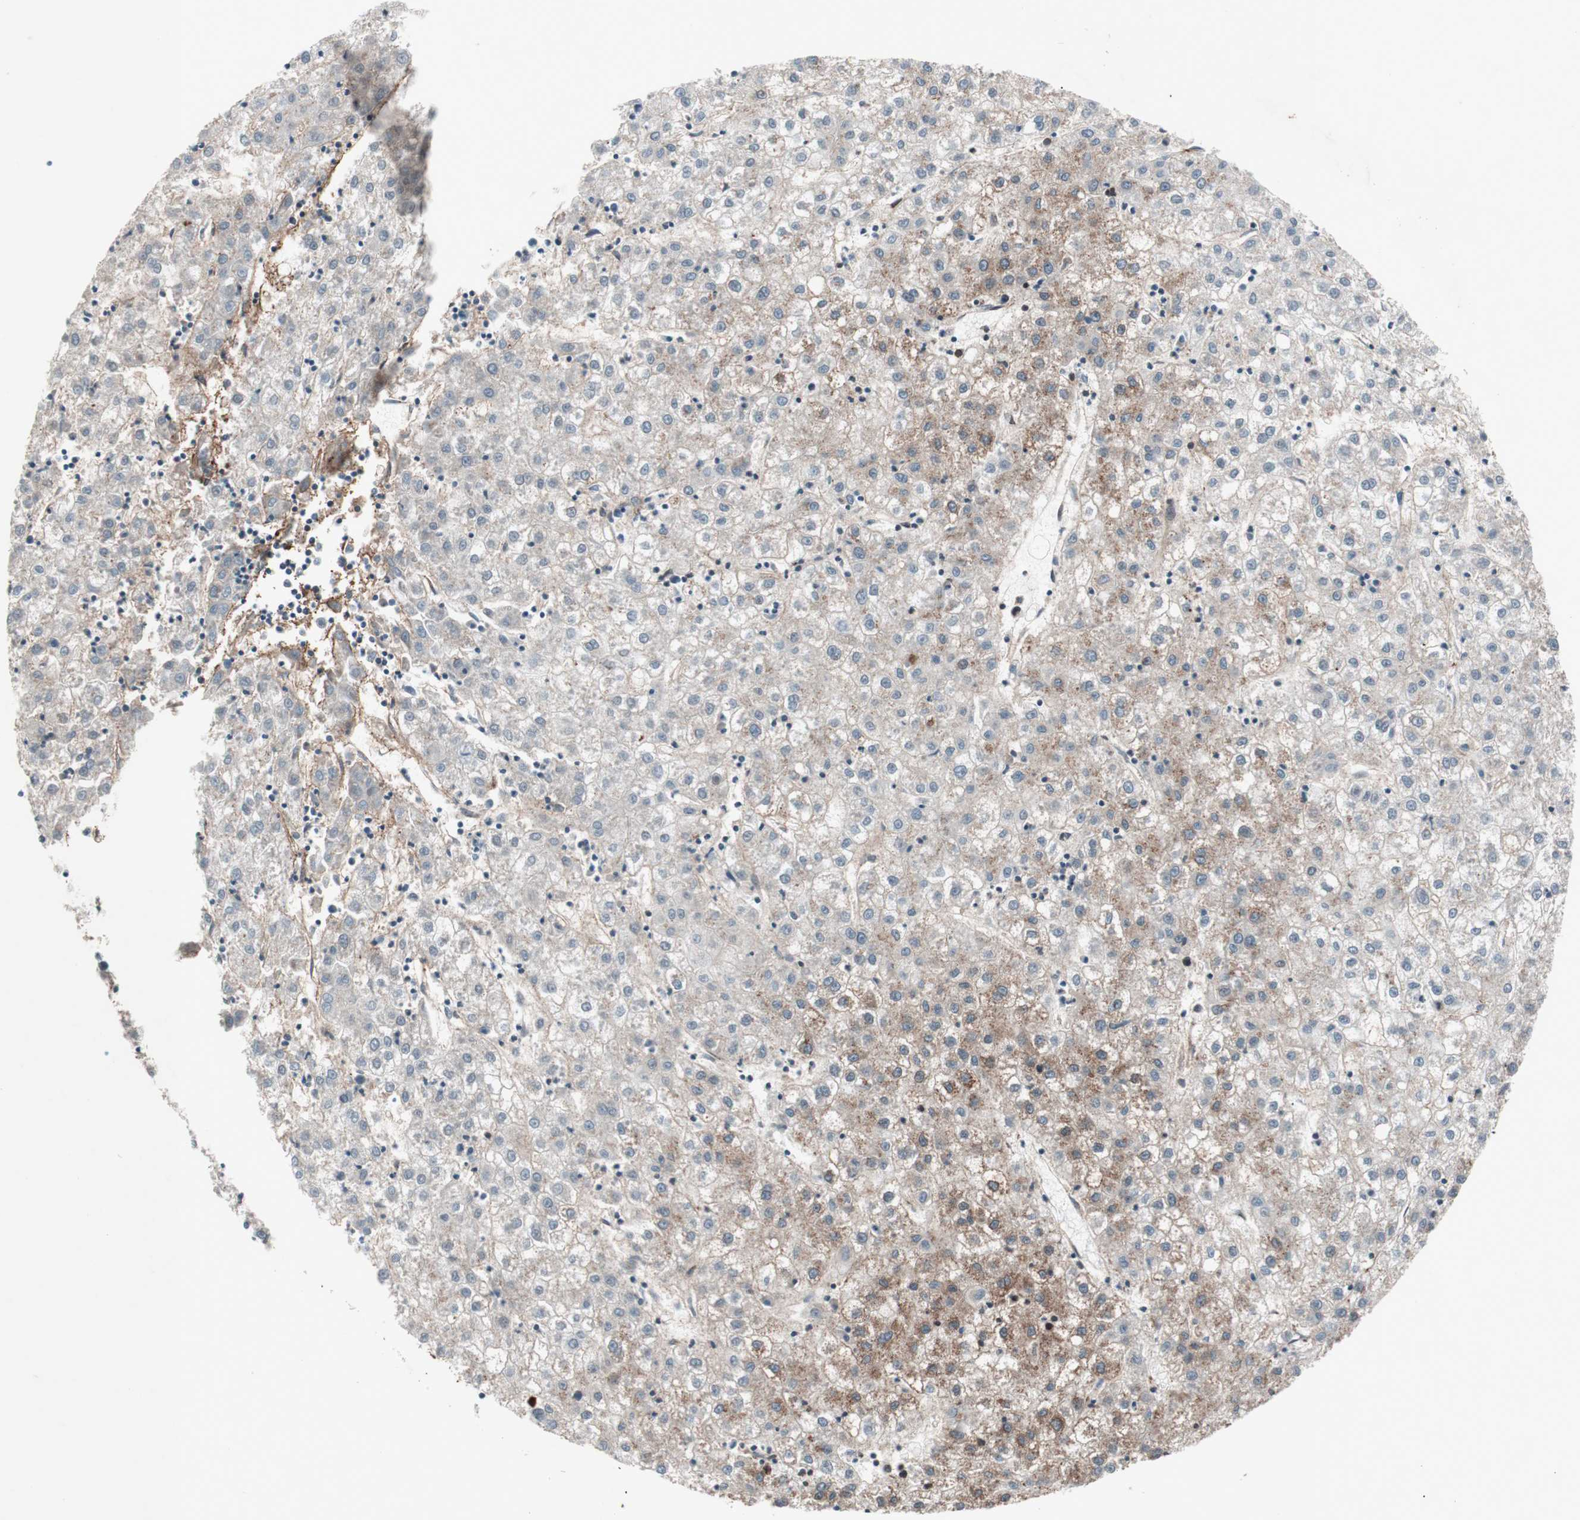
{"staining": {"intensity": "moderate", "quantity": "<25%", "location": "cytoplasmic/membranous"}, "tissue": "liver cancer", "cell_type": "Tumor cells", "image_type": "cancer", "snomed": [{"axis": "morphology", "description": "Carcinoma, Hepatocellular, NOS"}, {"axis": "topography", "description": "Liver"}], "caption": "Immunohistochemical staining of liver cancer displays low levels of moderate cytoplasmic/membranous protein positivity in approximately <25% of tumor cells.", "gene": "NUP62", "patient": {"sex": "male", "age": 72}}